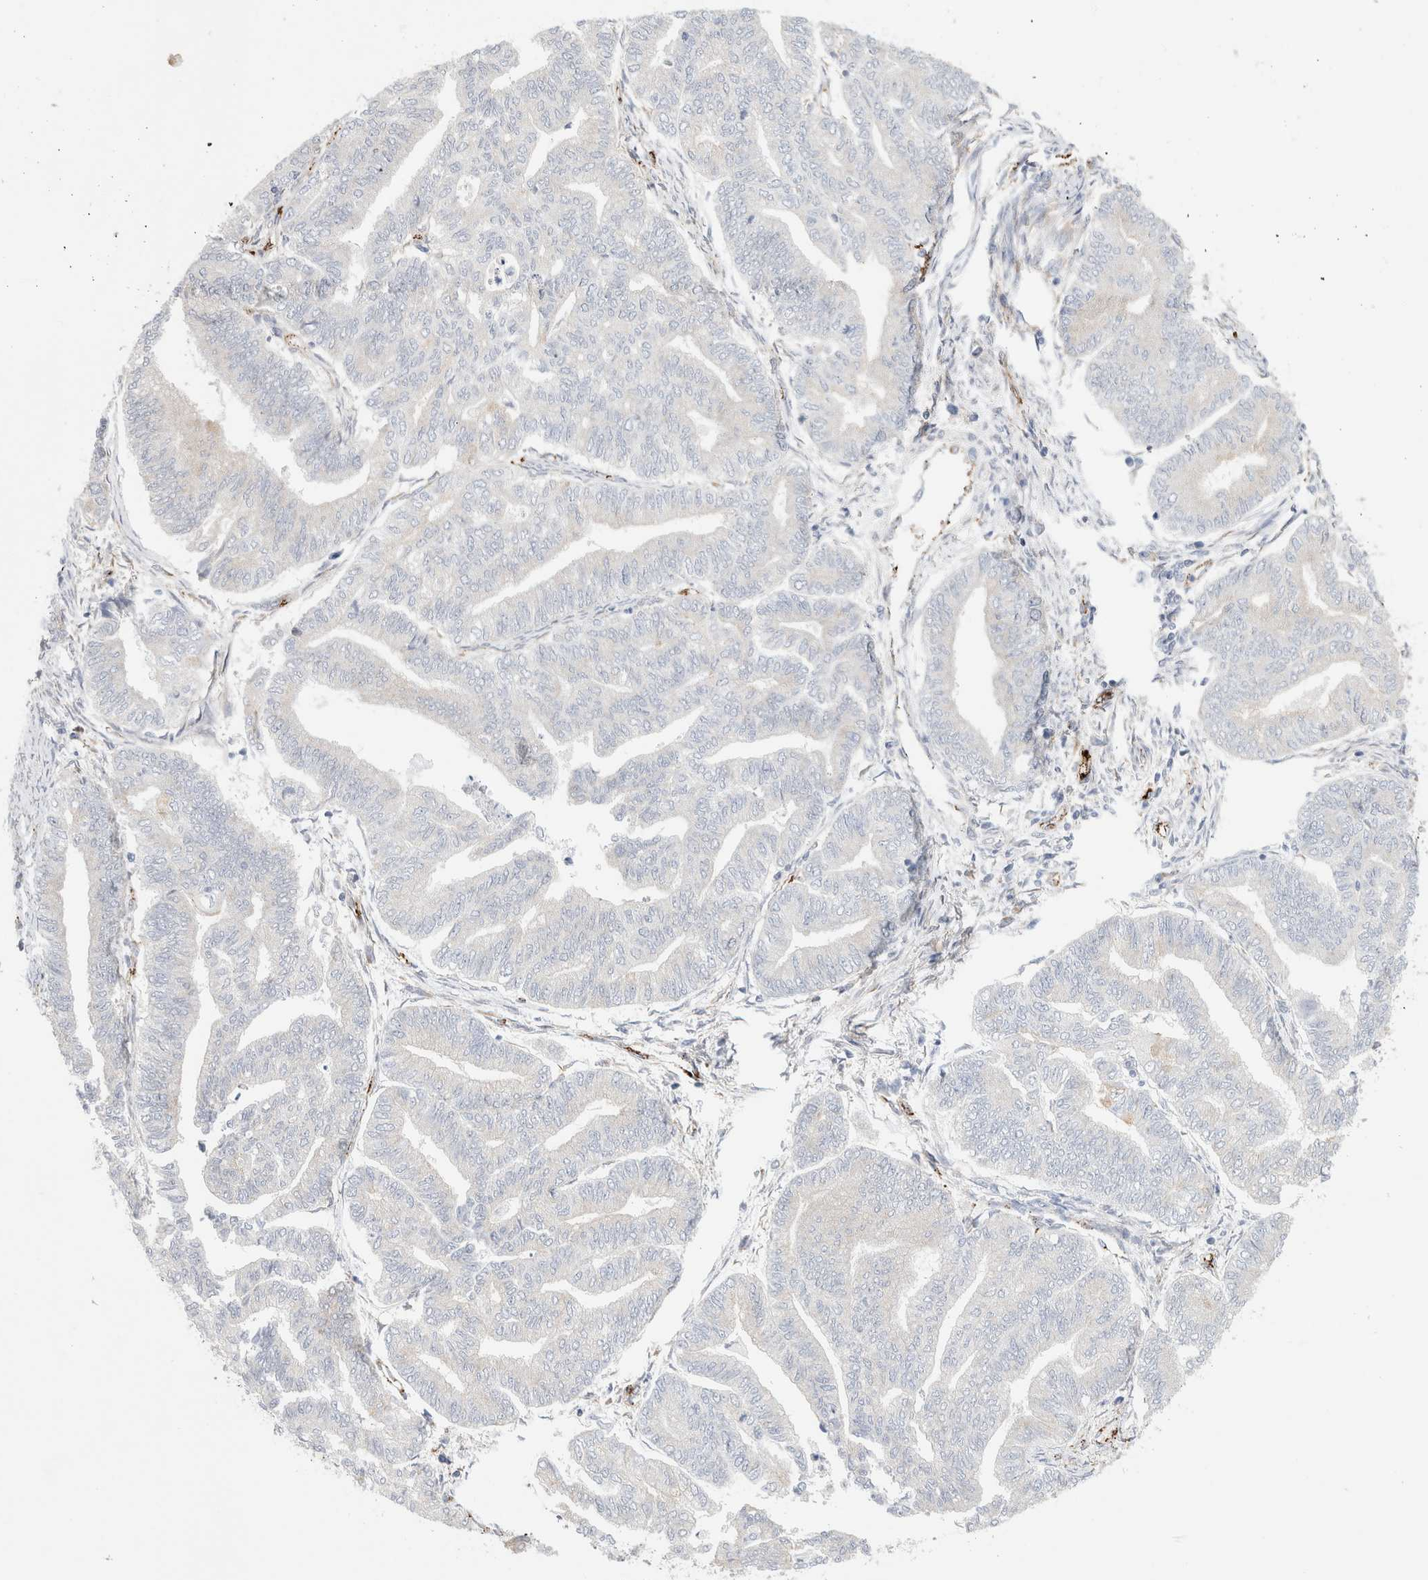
{"staining": {"intensity": "negative", "quantity": "none", "location": "none"}, "tissue": "endometrial cancer", "cell_type": "Tumor cells", "image_type": "cancer", "snomed": [{"axis": "morphology", "description": "Adenocarcinoma, NOS"}, {"axis": "topography", "description": "Endometrium"}], "caption": "This is a photomicrograph of immunohistochemistry staining of endometrial cancer, which shows no staining in tumor cells. (DAB (3,3'-diaminobenzidine) immunohistochemistry (IHC), high magnification).", "gene": "CNPY4", "patient": {"sex": "female", "age": 79}}